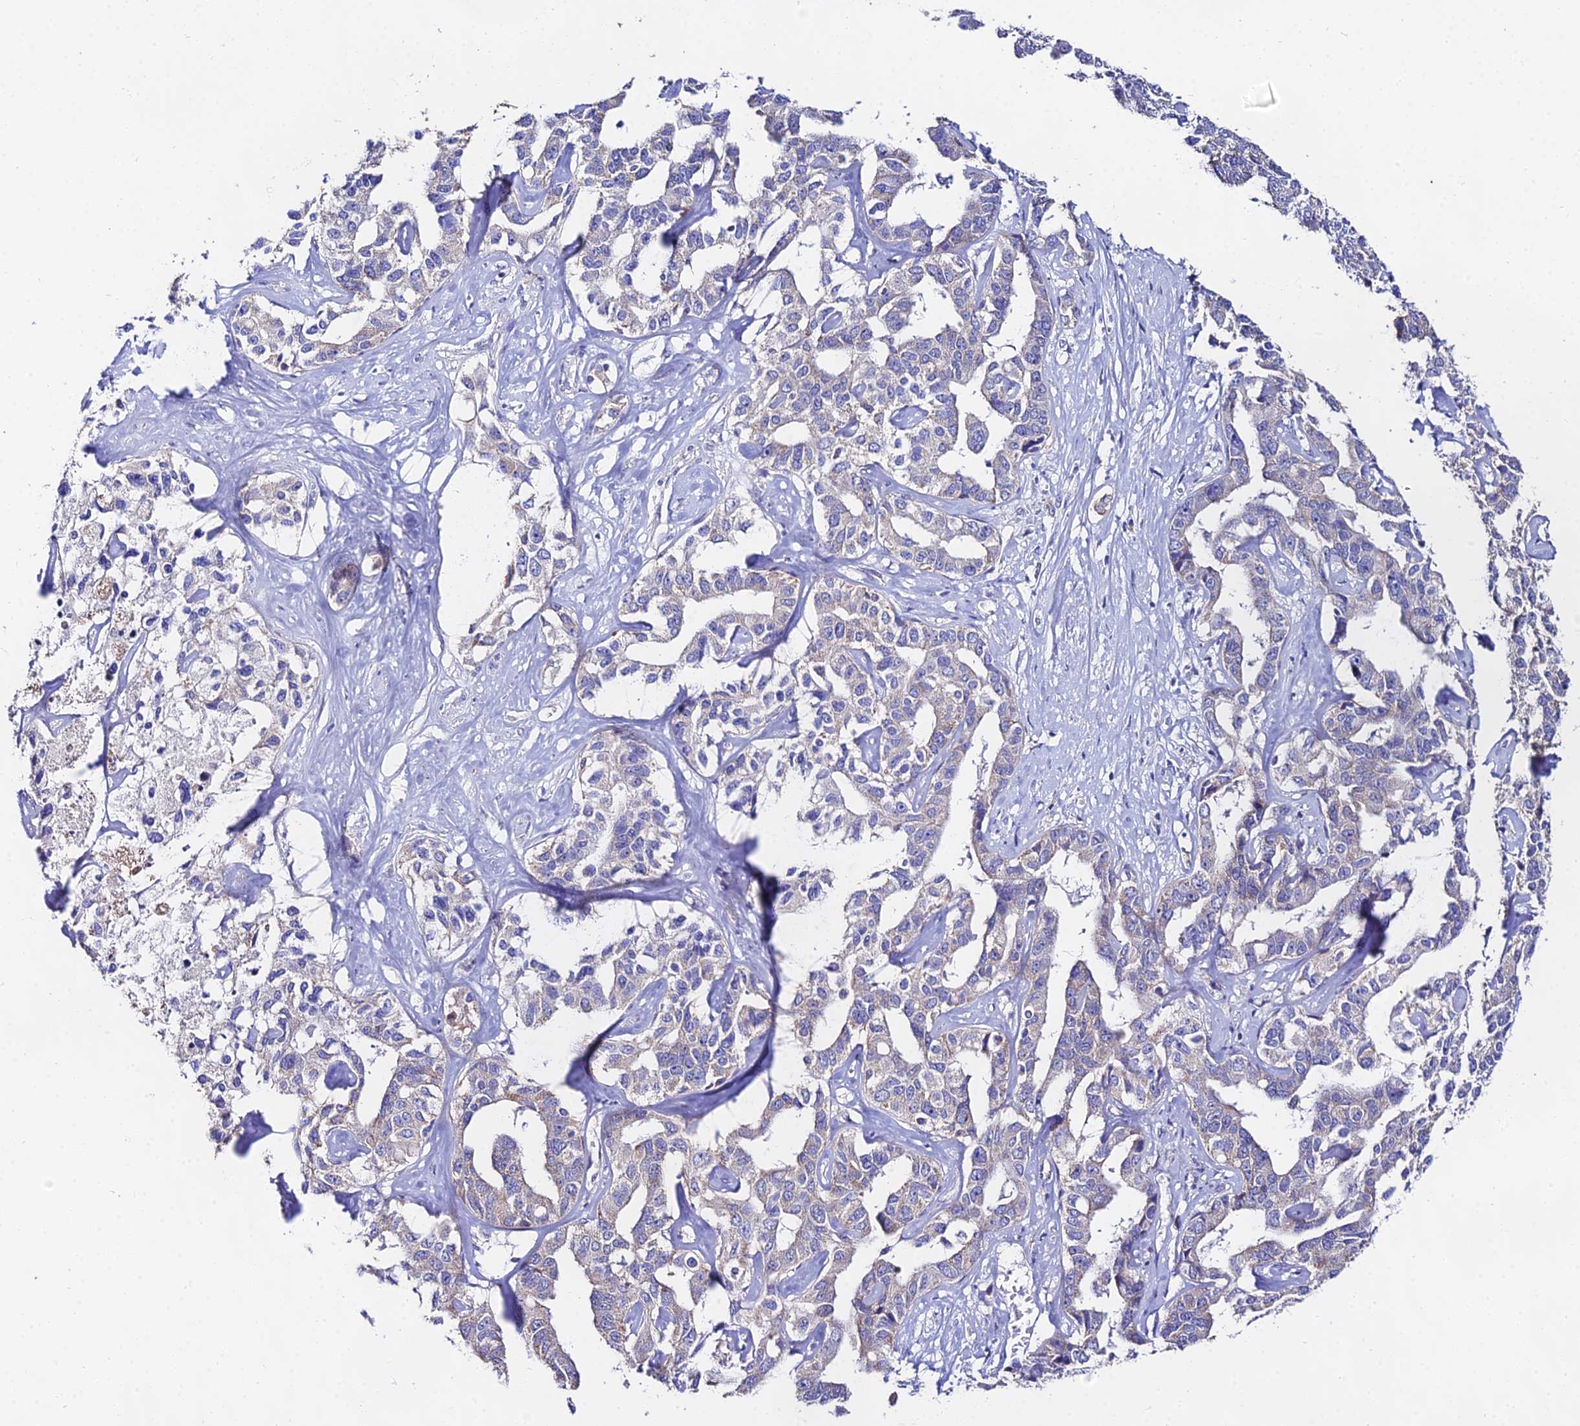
{"staining": {"intensity": "negative", "quantity": "none", "location": "none"}, "tissue": "liver cancer", "cell_type": "Tumor cells", "image_type": "cancer", "snomed": [{"axis": "morphology", "description": "Cholangiocarcinoma"}, {"axis": "topography", "description": "Liver"}], "caption": "Tumor cells show no significant protein positivity in cholangiocarcinoma (liver). (Brightfield microscopy of DAB (3,3'-diaminobenzidine) immunohistochemistry (IHC) at high magnification).", "gene": "PPP2R2C", "patient": {"sex": "male", "age": 59}}